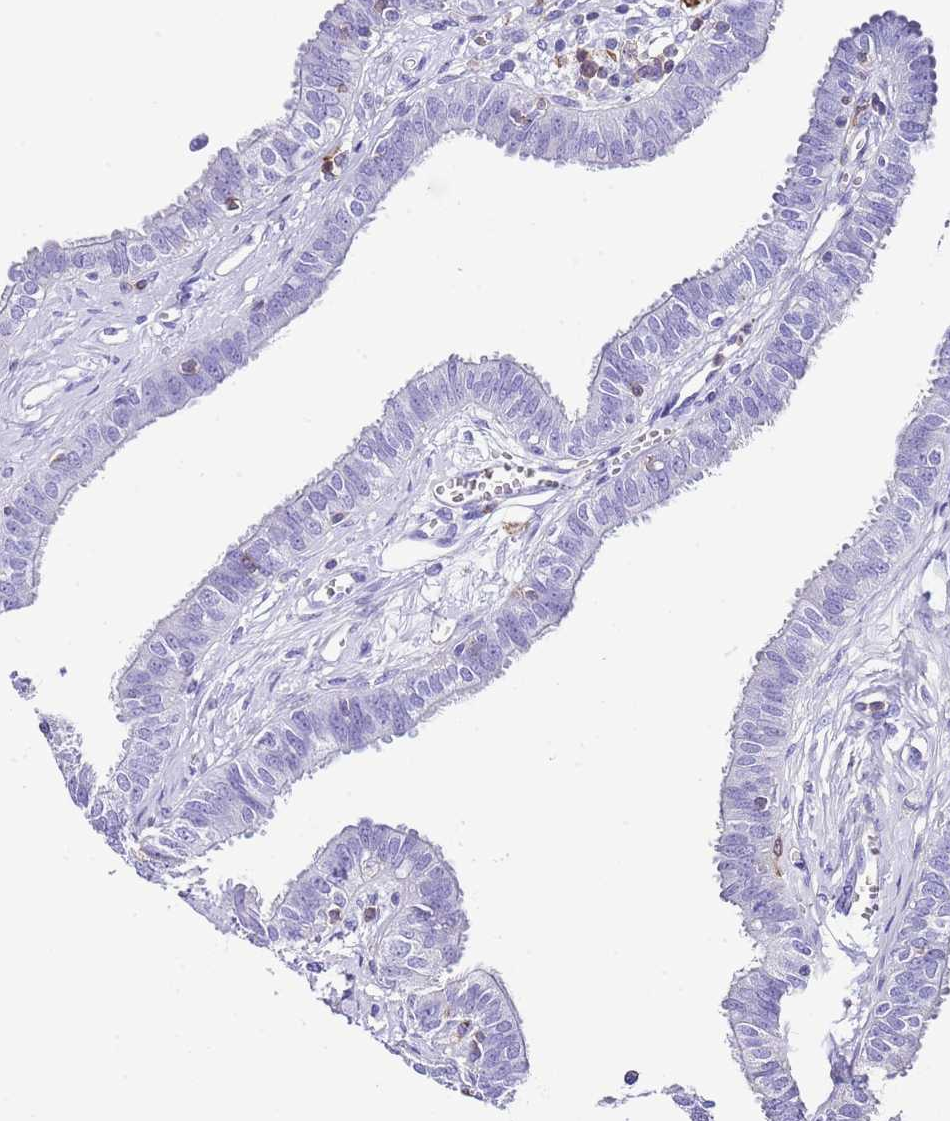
{"staining": {"intensity": "negative", "quantity": "none", "location": "none"}, "tissue": "fallopian tube", "cell_type": "Glandular cells", "image_type": "normal", "snomed": [{"axis": "morphology", "description": "Normal tissue, NOS"}, {"axis": "morphology", "description": "Carcinoma, NOS"}, {"axis": "topography", "description": "Fallopian tube"}, {"axis": "topography", "description": "Ovary"}], "caption": "This micrograph is of benign fallopian tube stained with immunohistochemistry (IHC) to label a protein in brown with the nuclei are counter-stained blue. There is no staining in glandular cells. The staining was performed using DAB (3,3'-diaminobenzidine) to visualize the protein expression in brown, while the nuclei were stained in blue with hematoxylin (Magnification: 20x).", "gene": "CNN2", "patient": {"sex": "female", "age": 59}}